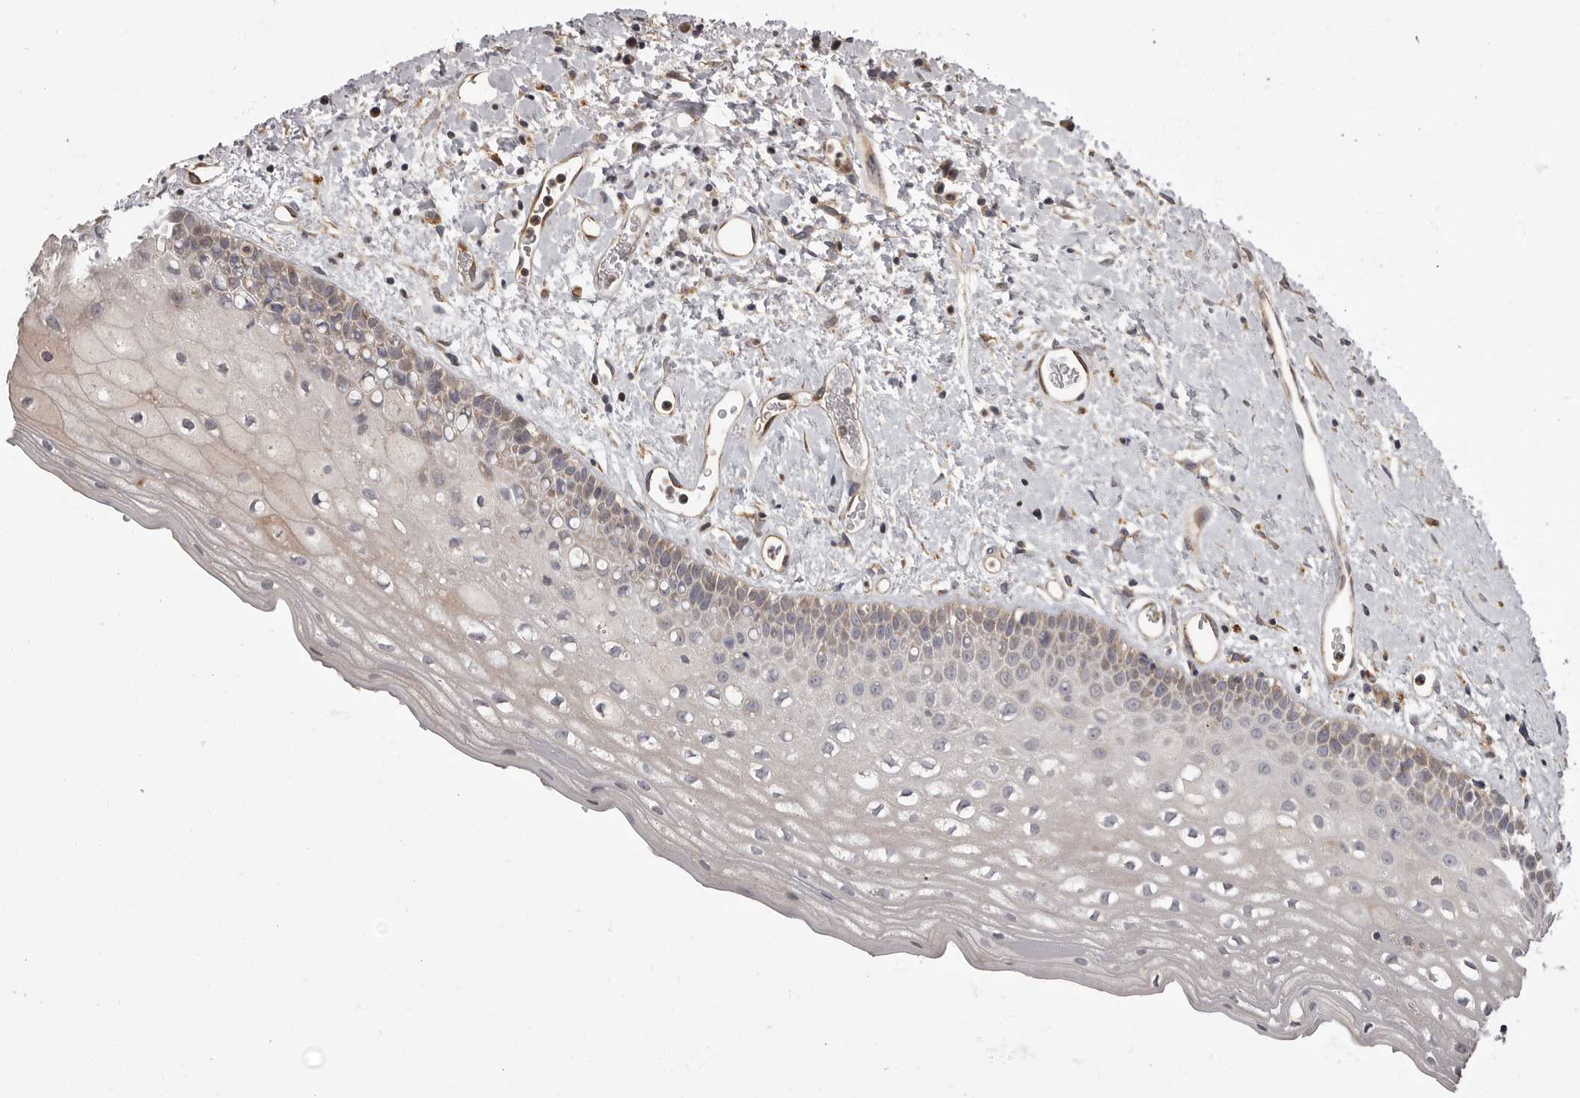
{"staining": {"intensity": "negative", "quantity": "none", "location": "none"}, "tissue": "oral mucosa", "cell_type": "Squamous epithelial cells", "image_type": "normal", "snomed": [{"axis": "morphology", "description": "Normal tissue, NOS"}, {"axis": "topography", "description": "Oral tissue"}], "caption": "This image is of benign oral mucosa stained with immunohistochemistry to label a protein in brown with the nuclei are counter-stained blue. There is no expression in squamous epithelial cells.", "gene": "ADCY2", "patient": {"sex": "female", "age": 76}}